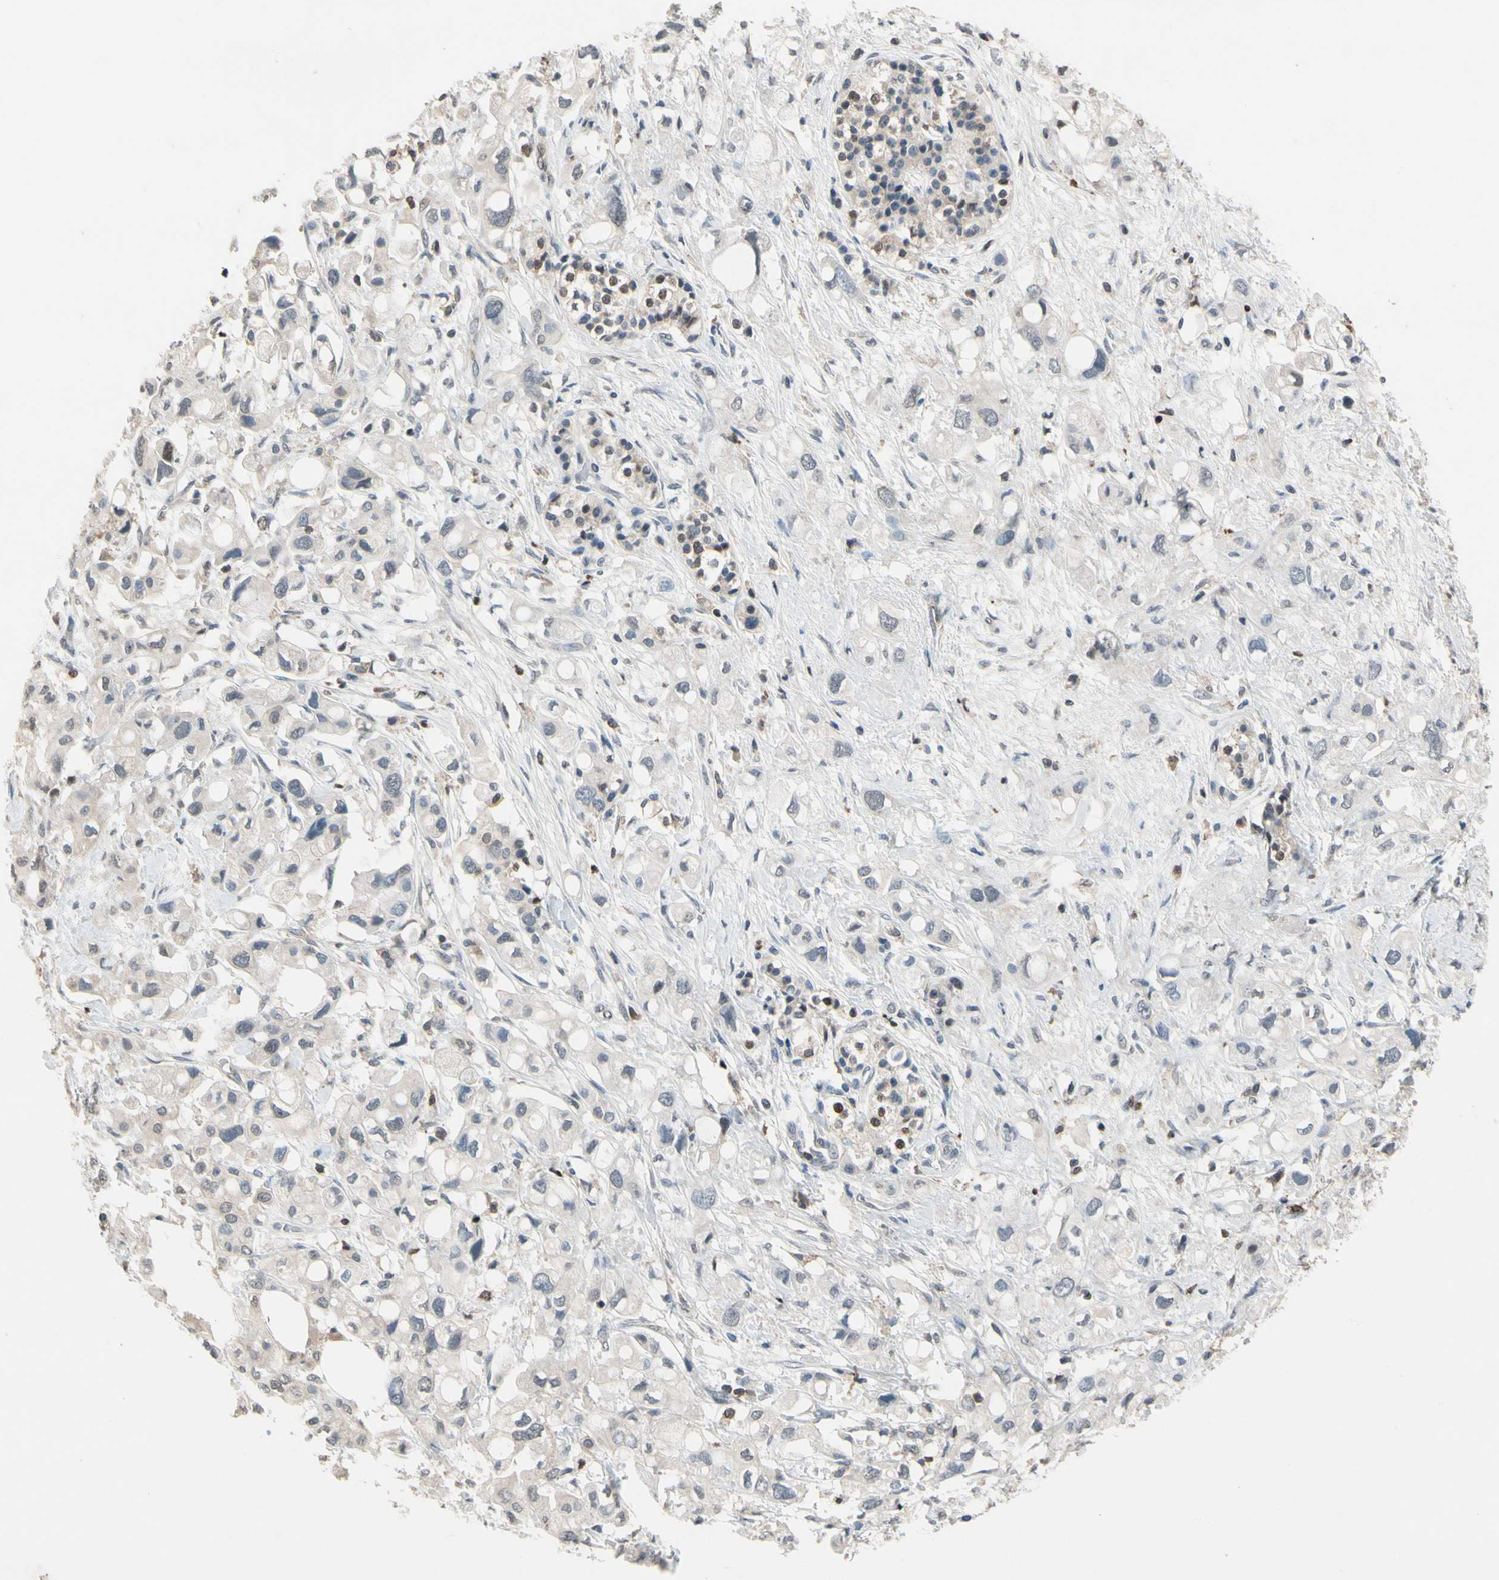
{"staining": {"intensity": "weak", "quantity": "<25%", "location": "cytoplasmic/membranous"}, "tissue": "pancreatic cancer", "cell_type": "Tumor cells", "image_type": "cancer", "snomed": [{"axis": "morphology", "description": "Adenocarcinoma, NOS"}, {"axis": "topography", "description": "Pancreas"}], "caption": "DAB (3,3'-diaminobenzidine) immunohistochemical staining of pancreatic cancer exhibits no significant expression in tumor cells.", "gene": "NFATC2", "patient": {"sex": "female", "age": 56}}